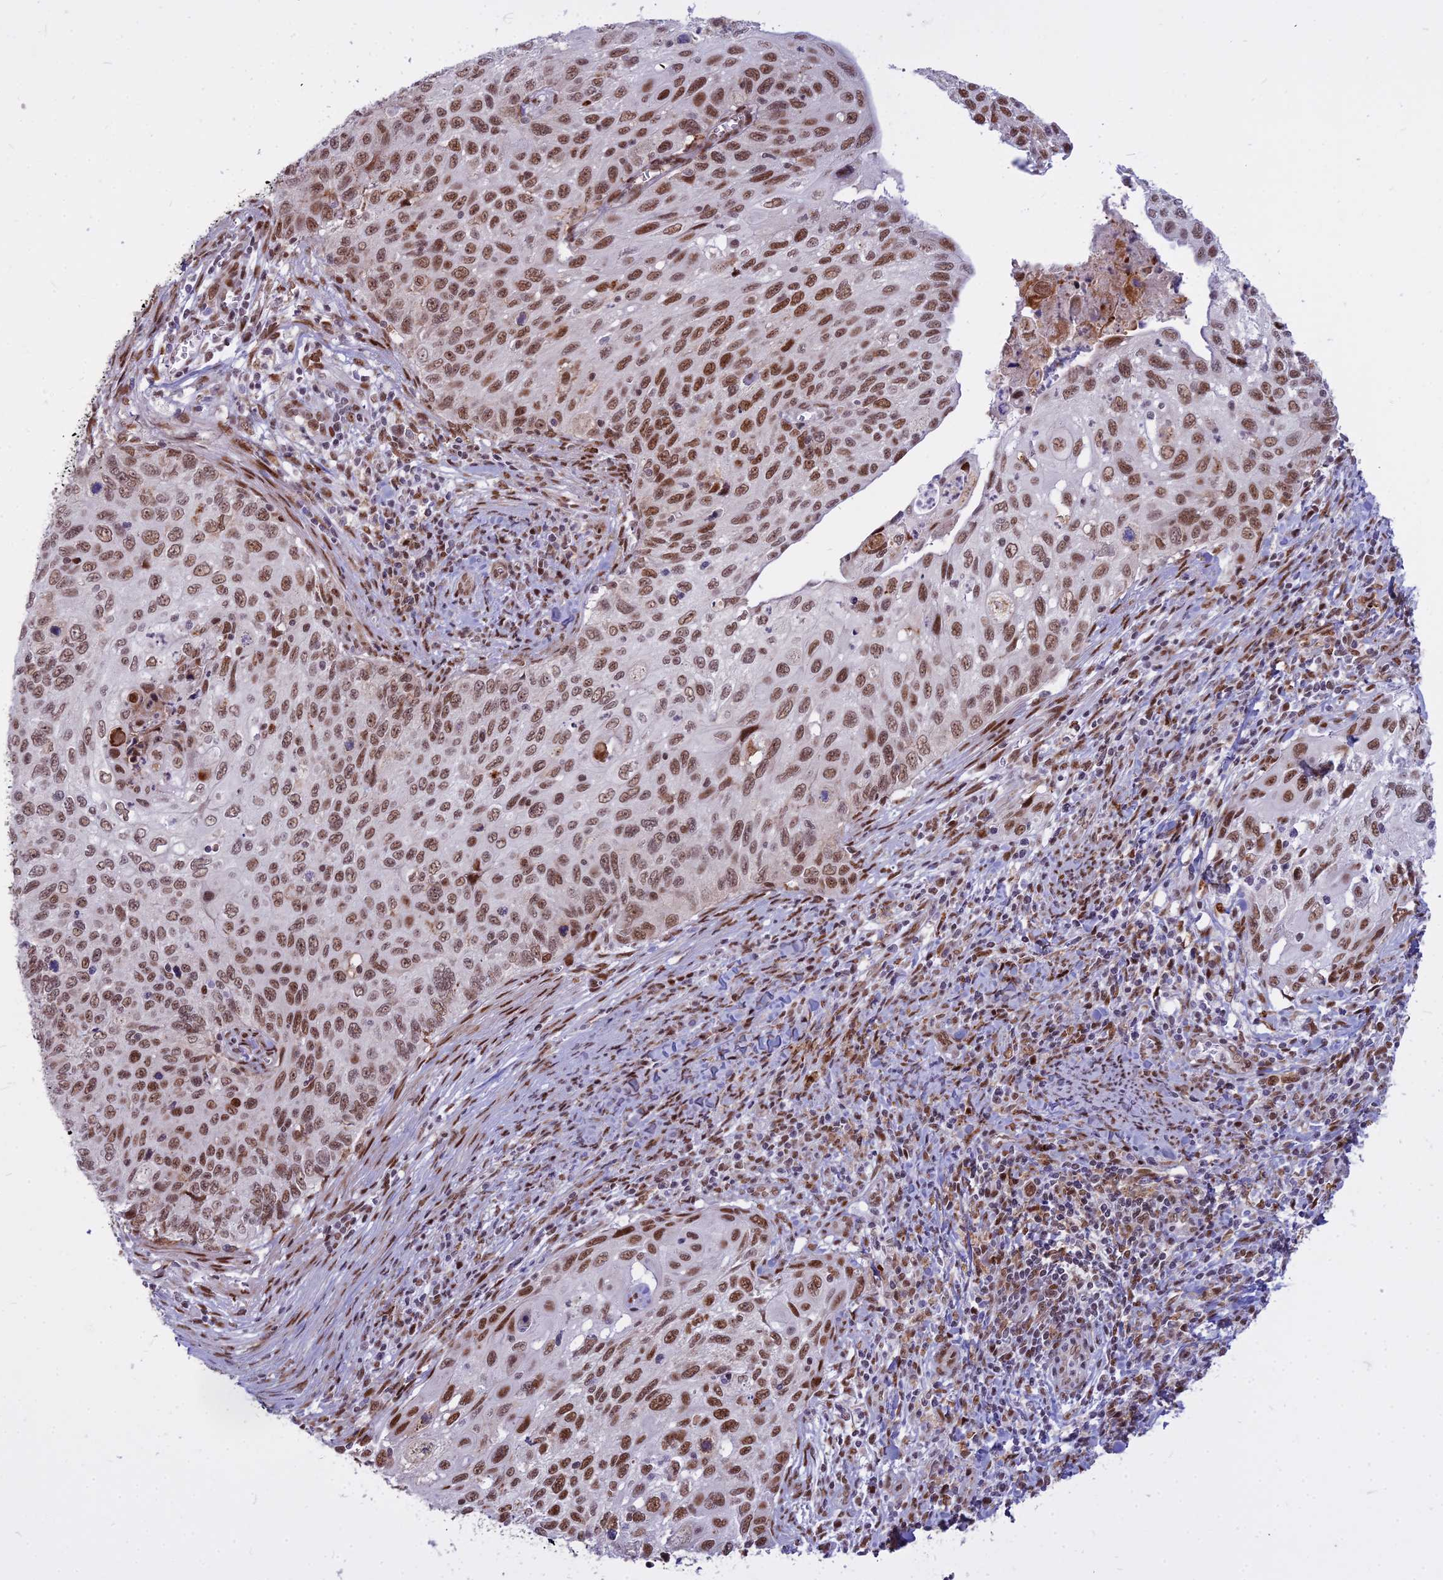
{"staining": {"intensity": "moderate", "quantity": ">75%", "location": "nuclear"}, "tissue": "cervical cancer", "cell_type": "Tumor cells", "image_type": "cancer", "snomed": [{"axis": "morphology", "description": "Squamous cell carcinoma, NOS"}, {"axis": "topography", "description": "Cervix"}], "caption": "The image reveals immunohistochemical staining of cervical cancer (squamous cell carcinoma). There is moderate nuclear expression is seen in about >75% of tumor cells.", "gene": "ALG10", "patient": {"sex": "female", "age": 70}}